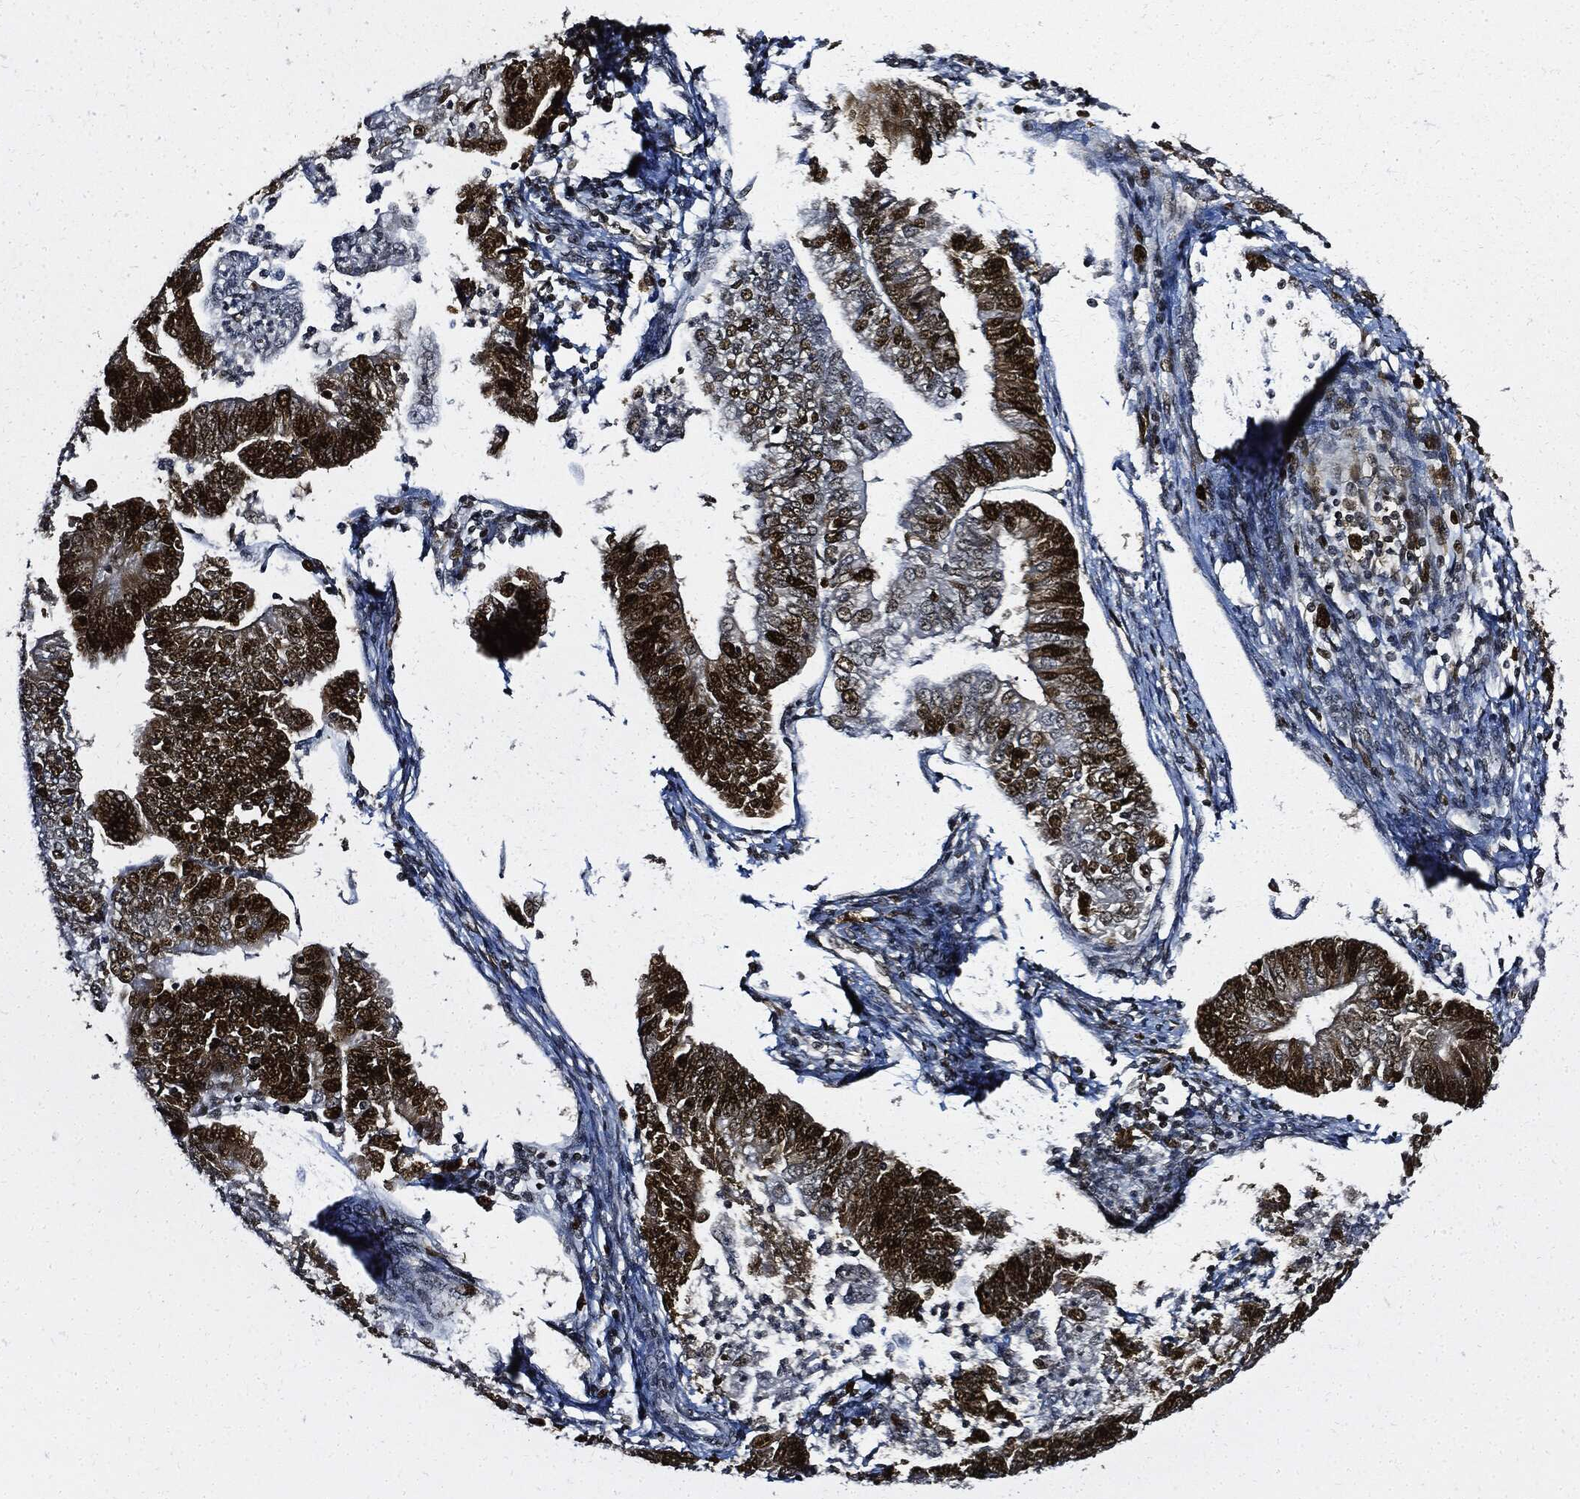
{"staining": {"intensity": "strong", "quantity": "25%-75%", "location": "cytoplasmic/membranous,nuclear"}, "tissue": "endometrial cancer", "cell_type": "Tumor cells", "image_type": "cancer", "snomed": [{"axis": "morphology", "description": "Adenocarcinoma, NOS"}, {"axis": "topography", "description": "Endometrium"}], "caption": "Endometrial cancer (adenocarcinoma) stained for a protein (brown) demonstrates strong cytoplasmic/membranous and nuclear positive positivity in about 25%-75% of tumor cells.", "gene": "PCNA", "patient": {"sex": "female", "age": 56}}